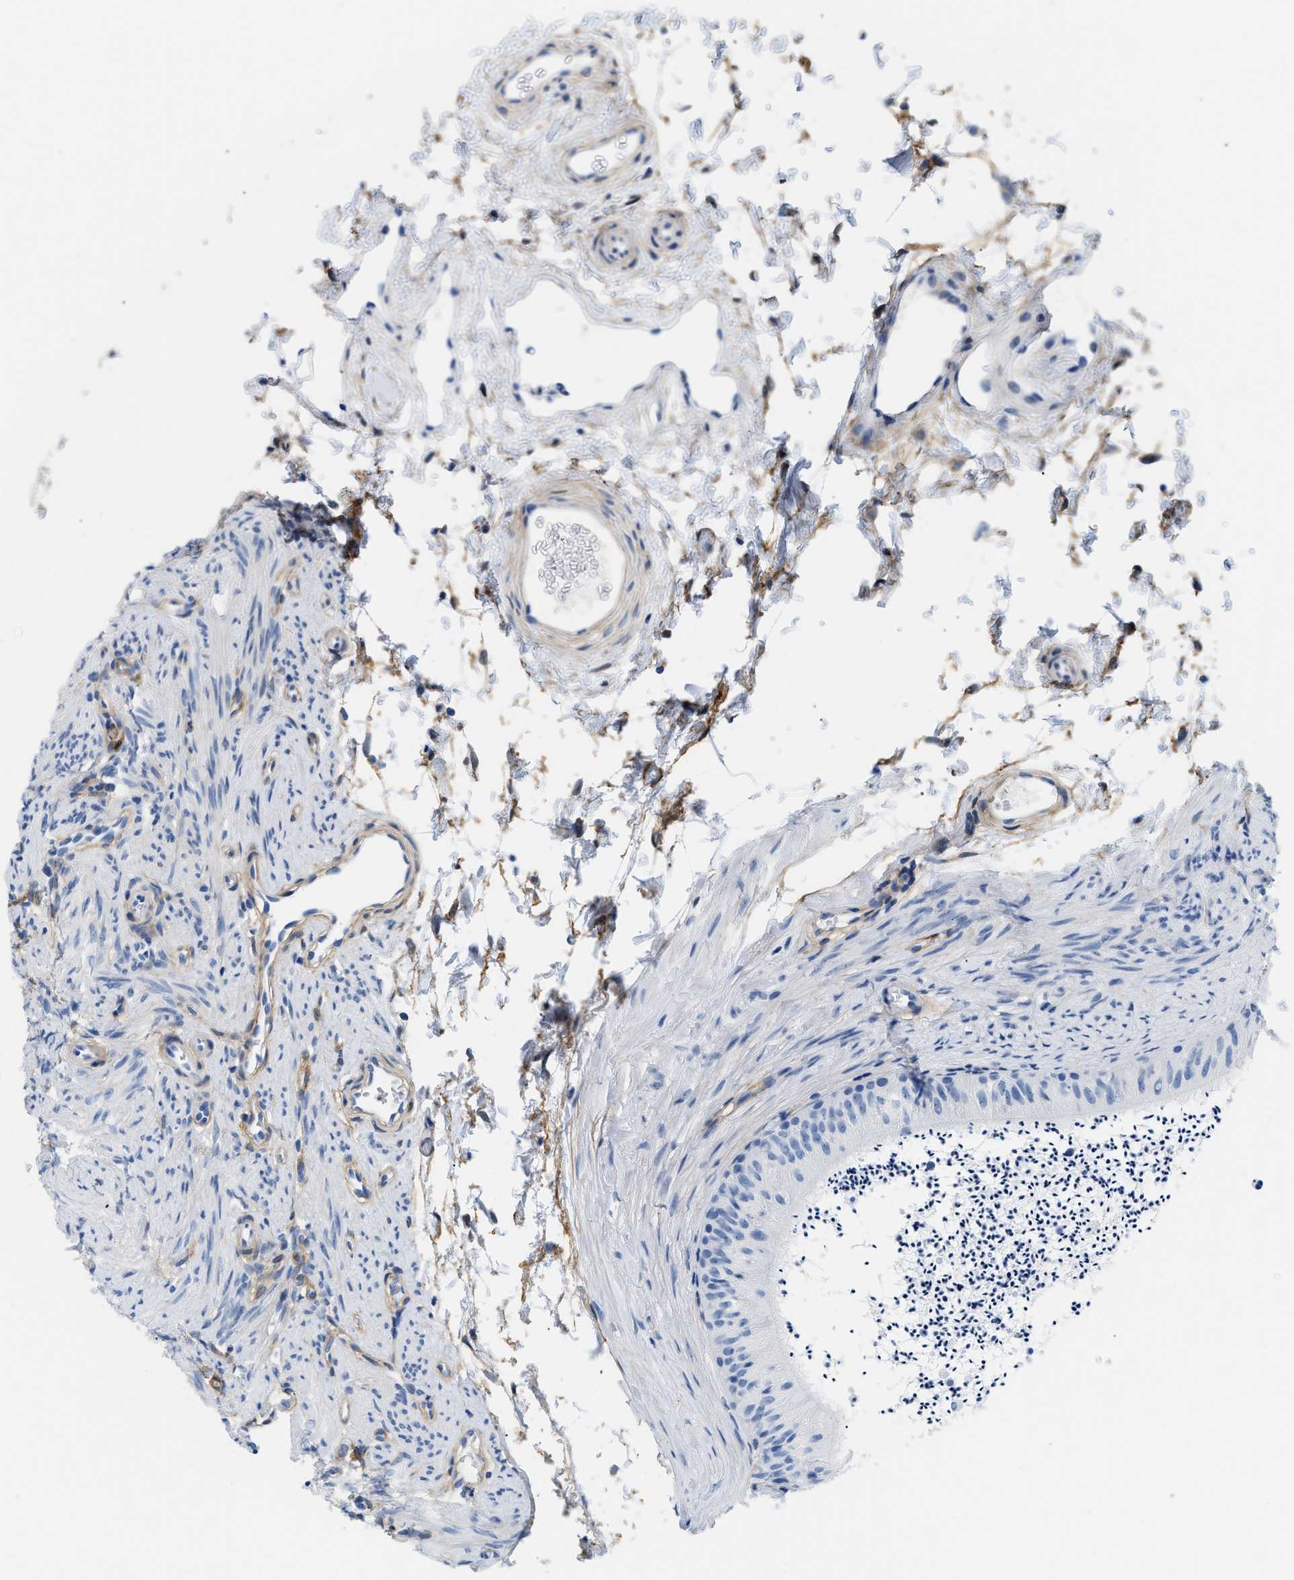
{"staining": {"intensity": "negative", "quantity": "none", "location": "none"}, "tissue": "epididymis", "cell_type": "Glandular cells", "image_type": "normal", "snomed": [{"axis": "morphology", "description": "Normal tissue, NOS"}, {"axis": "topography", "description": "Epididymis"}], "caption": "An IHC histopathology image of normal epididymis is shown. There is no staining in glandular cells of epididymis.", "gene": "PDGFRB", "patient": {"sex": "male", "age": 56}}